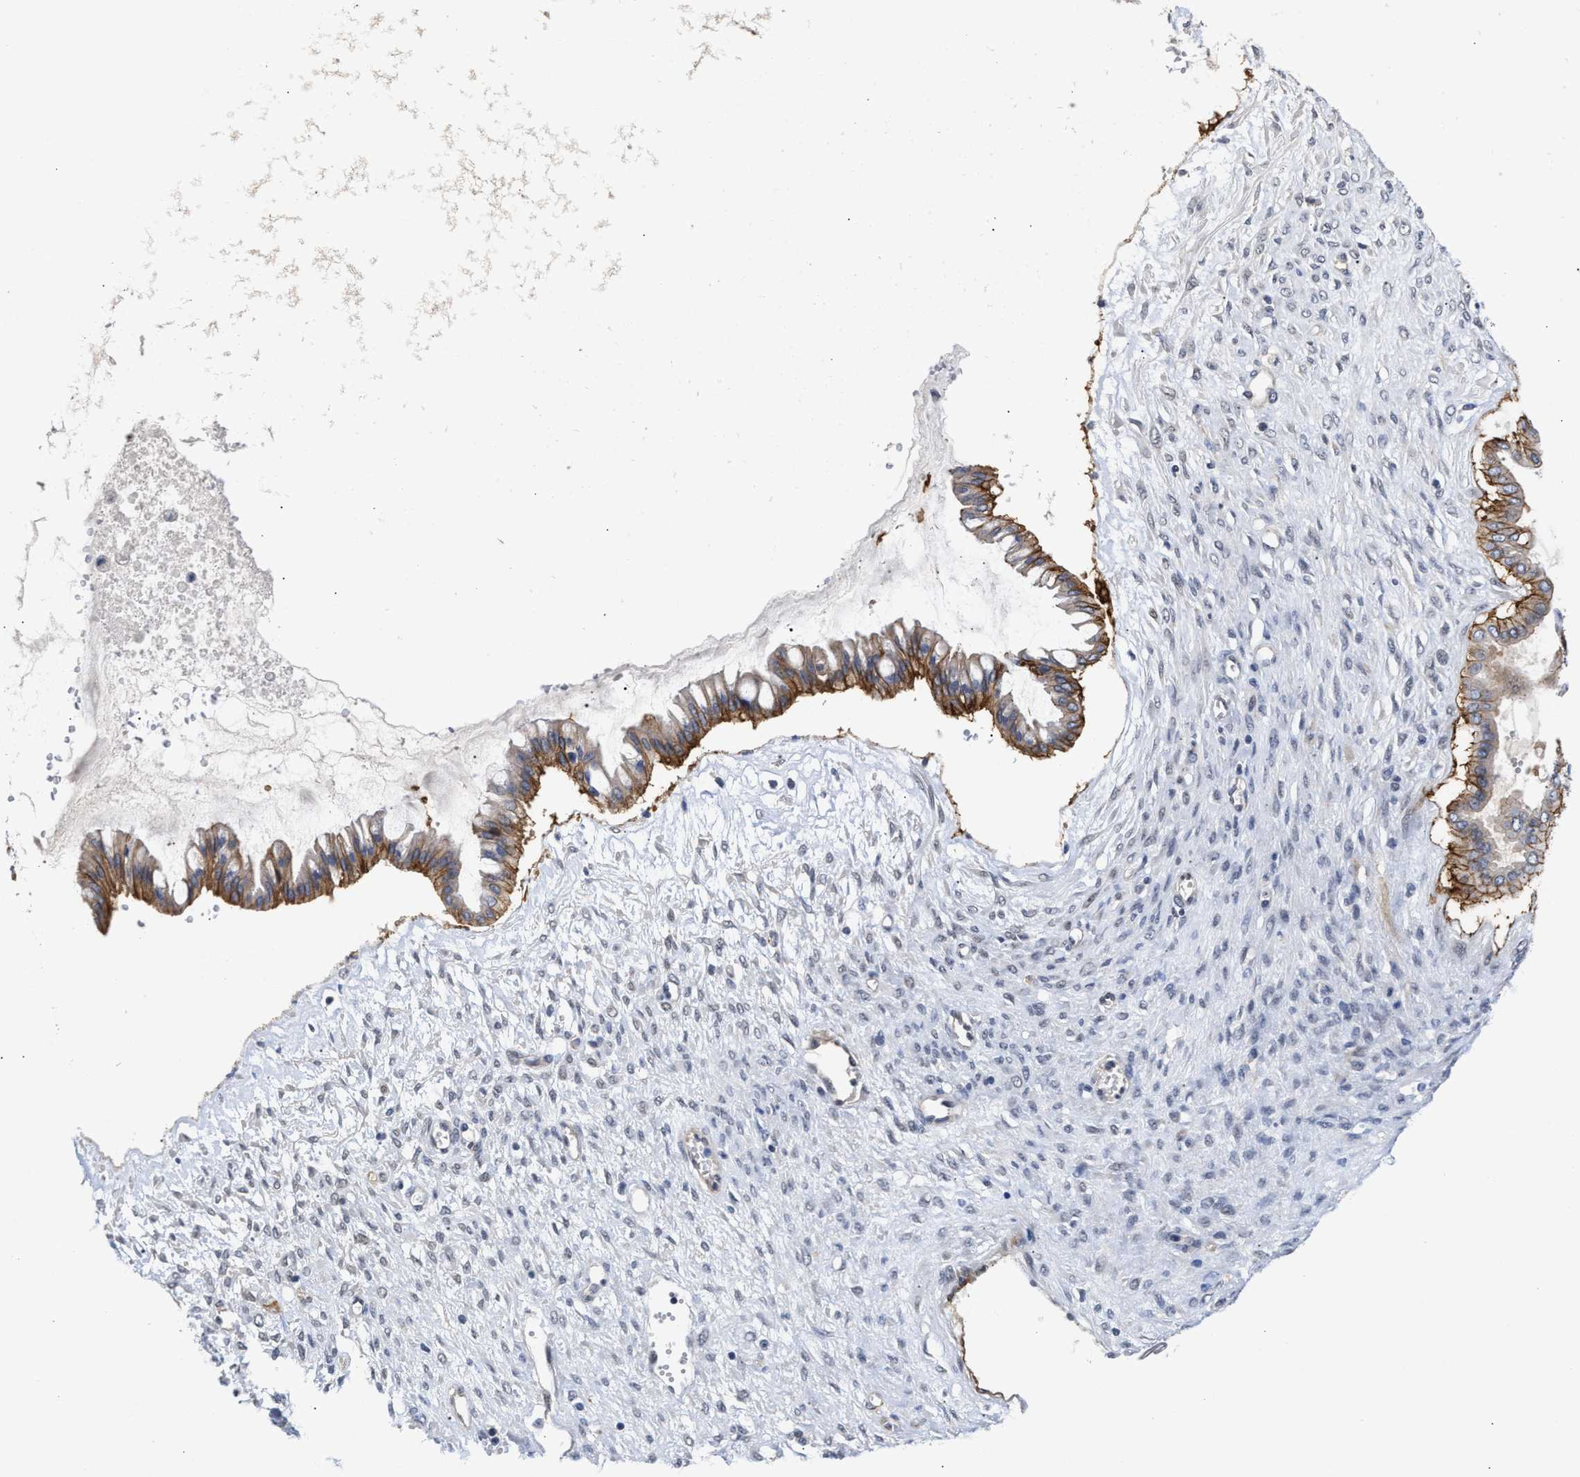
{"staining": {"intensity": "moderate", "quantity": ">75%", "location": "cytoplasmic/membranous"}, "tissue": "ovarian cancer", "cell_type": "Tumor cells", "image_type": "cancer", "snomed": [{"axis": "morphology", "description": "Cystadenocarcinoma, mucinous, NOS"}, {"axis": "topography", "description": "Ovary"}], "caption": "Brown immunohistochemical staining in ovarian mucinous cystadenocarcinoma displays moderate cytoplasmic/membranous positivity in approximately >75% of tumor cells.", "gene": "AHNAK2", "patient": {"sex": "female", "age": 73}}